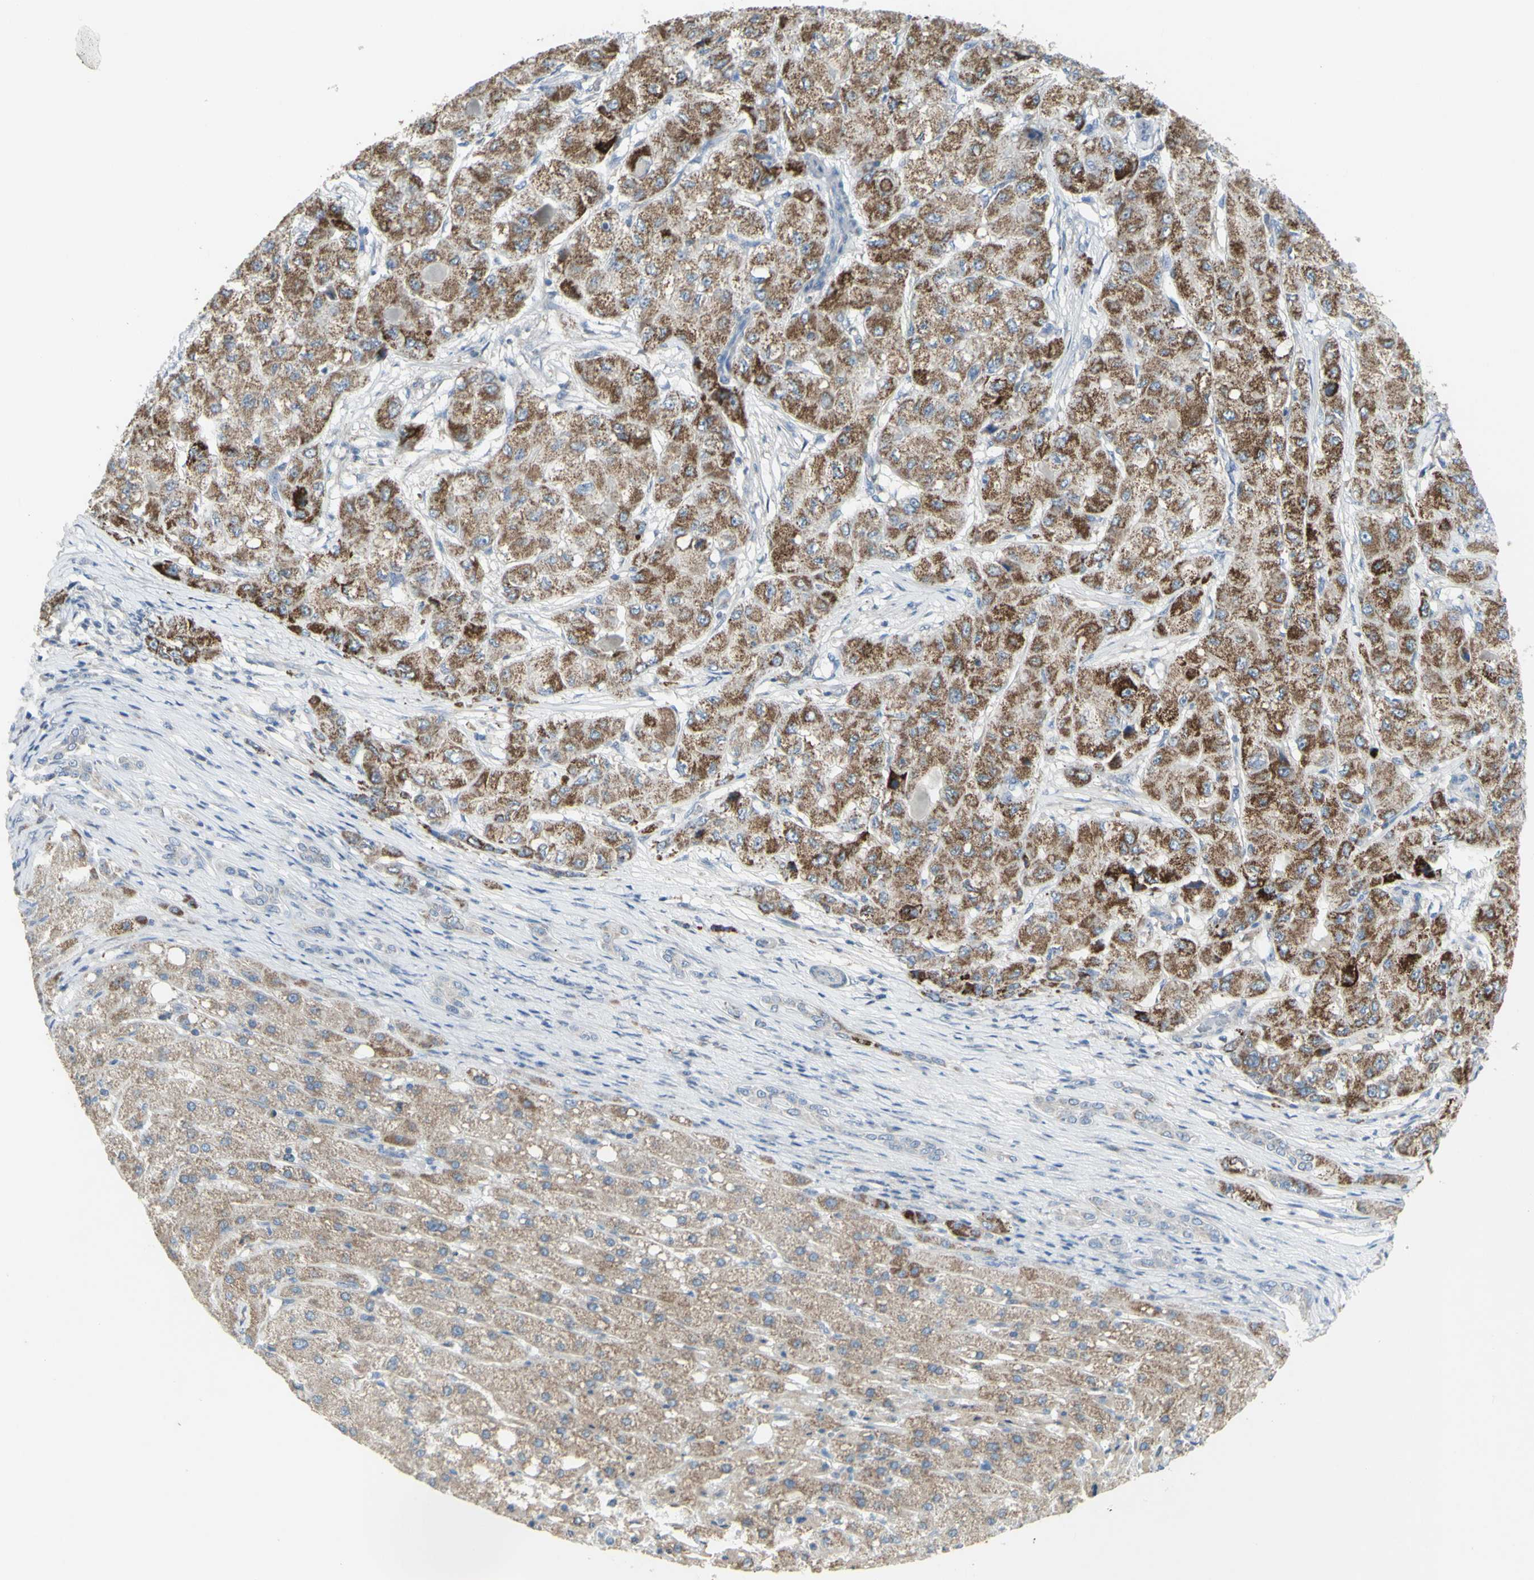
{"staining": {"intensity": "moderate", "quantity": ">75%", "location": "cytoplasmic/membranous"}, "tissue": "liver cancer", "cell_type": "Tumor cells", "image_type": "cancer", "snomed": [{"axis": "morphology", "description": "Carcinoma, Hepatocellular, NOS"}, {"axis": "topography", "description": "Liver"}], "caption": "An immunohistochemistry micrograph of neoplastic tissue is shown. Protein staining in brown shows moderate cytoplasmic/membranous positivity in liver cancer (hepatocellular carcinoma) within tumor cells.", "gene": "CNTNAP1", "patient": {"sex": "male", "age": 80}}